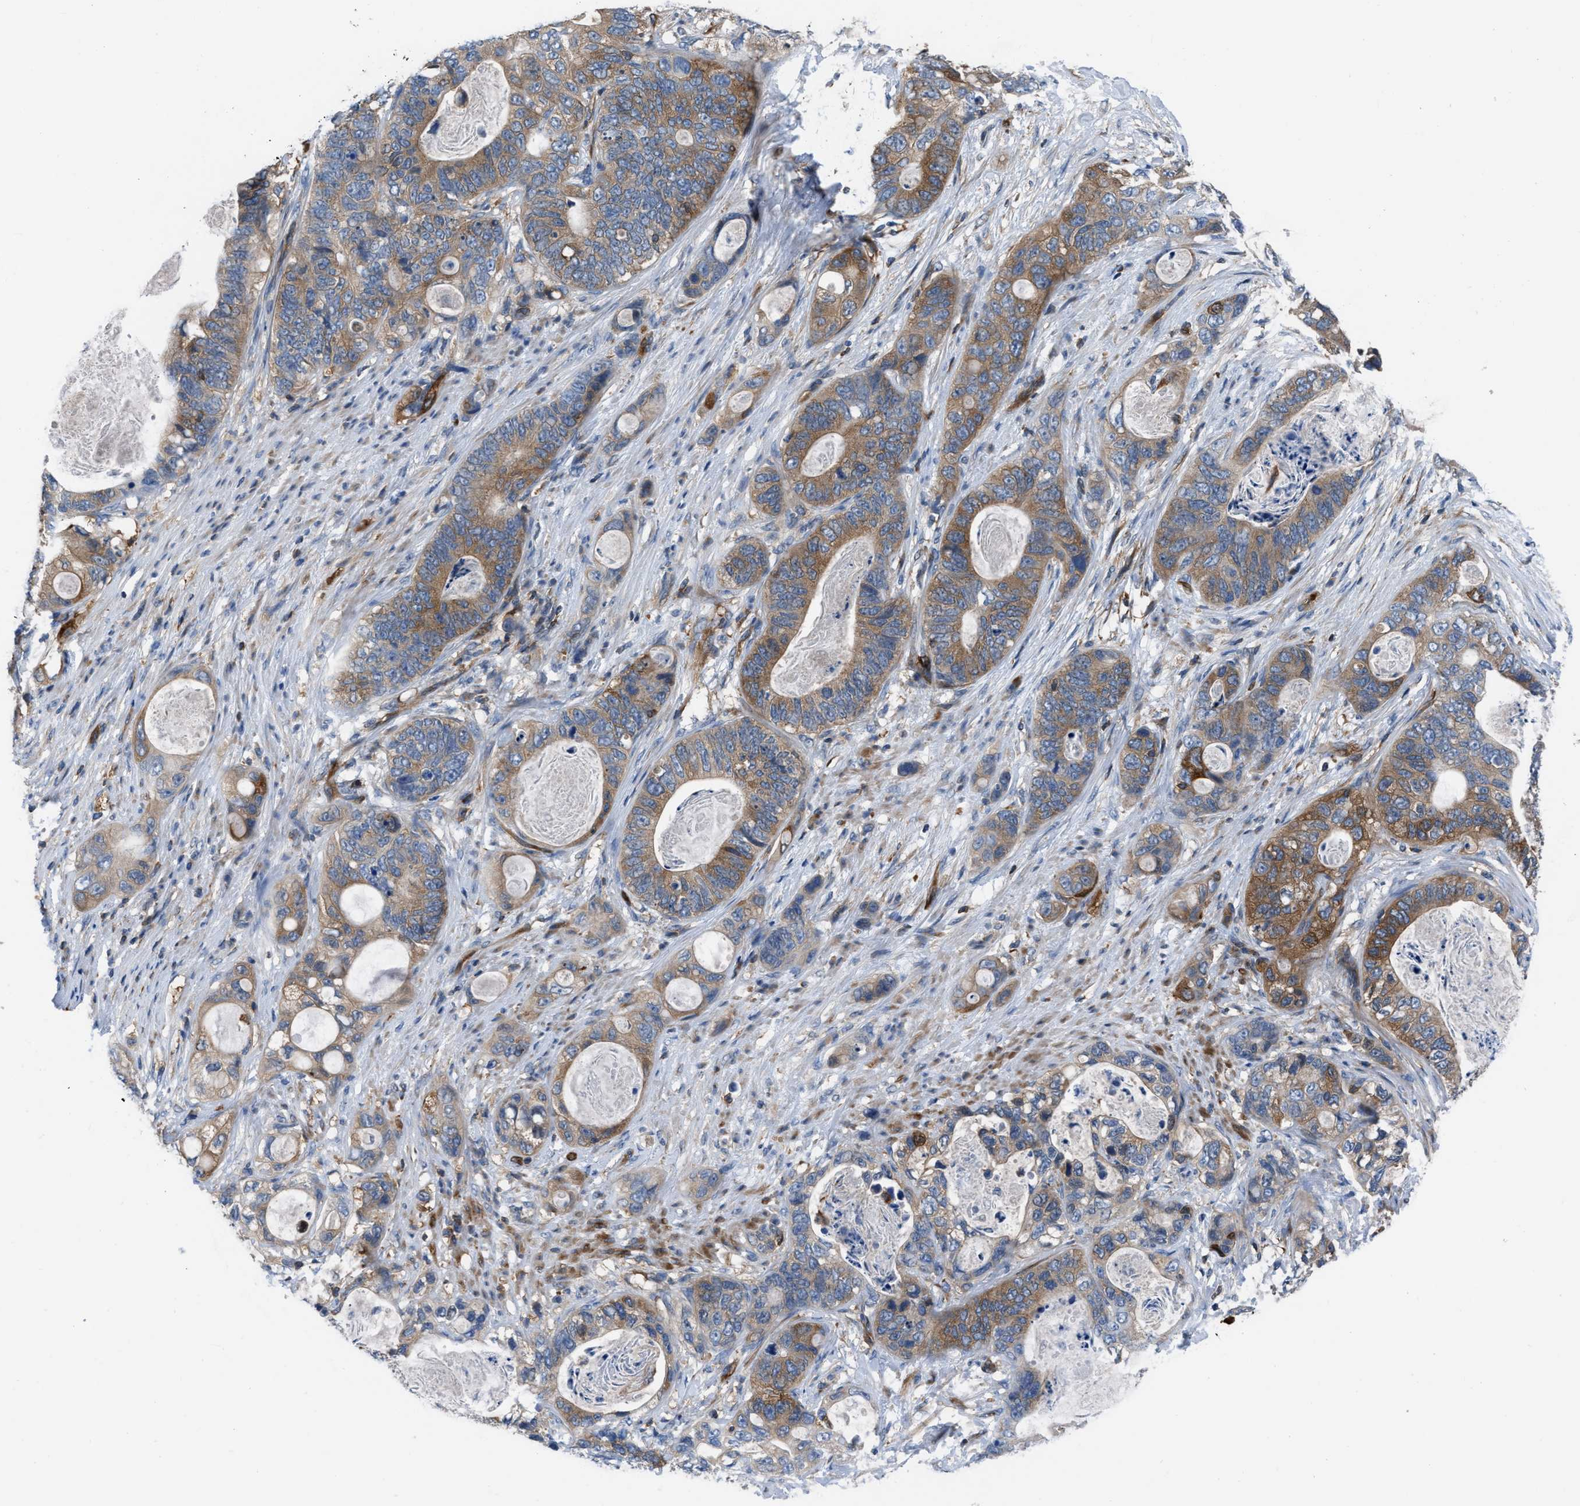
{"staining": {"intensity": "moderate", "quantity": "25%-75%", "location": "cytoplasmic/membranous"}, "tissue": "stomach cancer", "cell_type": "Tumor cells", "image_type": "cancer", "snomed": [{"axis": "morphology", "description": "Normal tissue, NOS"}, {"axis": "morphology", "description": "Adenocarcinoma, NOS"}, {"axis": "topography", "description": "Stomach"}], "caption": "Immunohistochemistry of stomach adenocarcinoma demonstrates medium levels of moderate cytoplasmic/membranous expression in approximately 25%-75% of tumor cells.", "gene": "PFKP", "patient": {"sex": "female", "age": 89}}